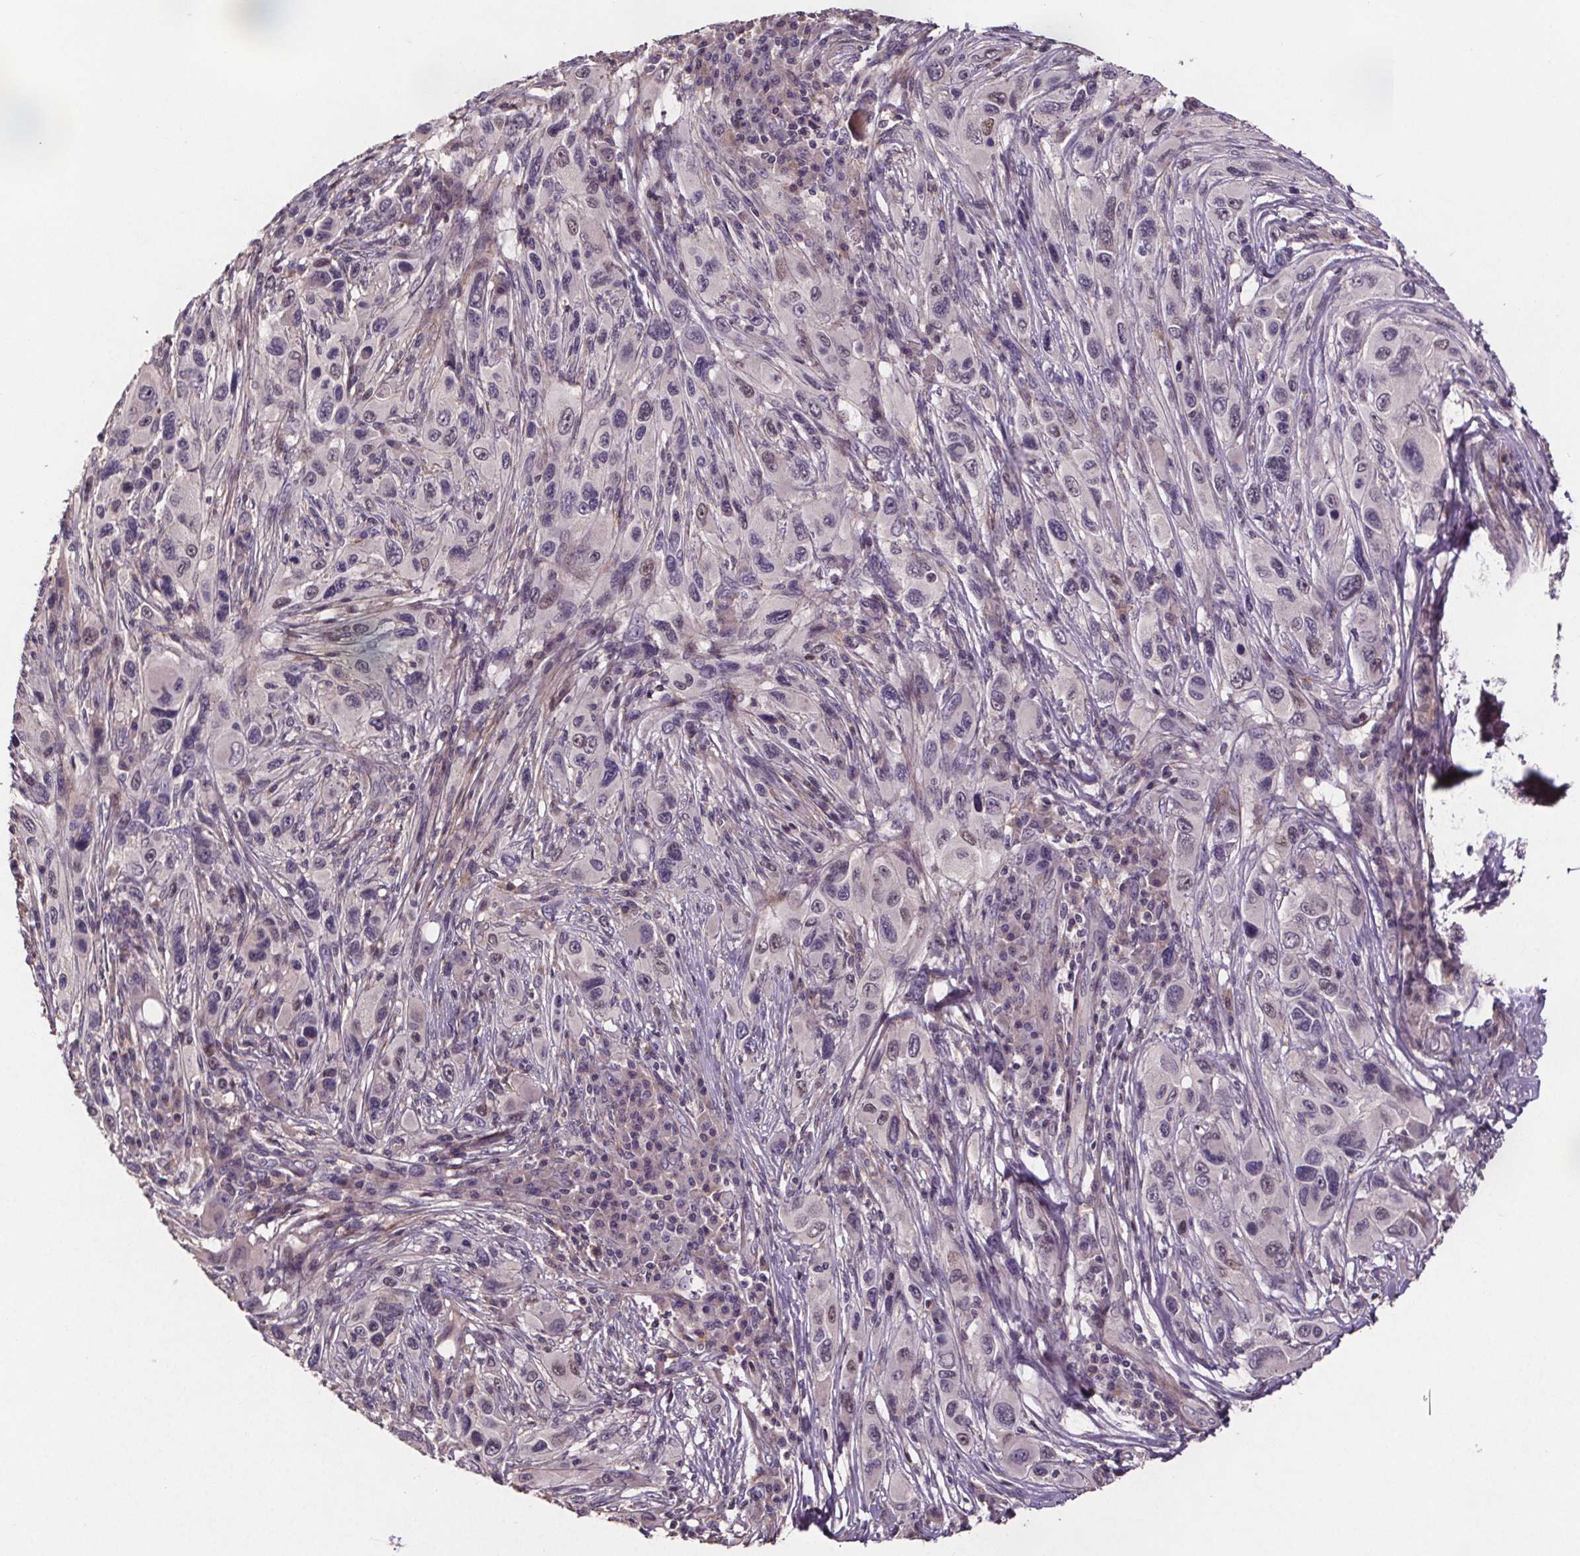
{"staining": {"intensity": "negative", "quantity": "none", "location": "none"}, "tissue": "melanoma", "cell_type": "Tumor cells", "image_type": "cancer", "snomed": [{"axis": "morphology", "description": "Malignant melanoma, NOS"}, {"axis": "topography", "description": "Skin"}], "caption": "The histopathology image displays no staining of tumor cells in malignant melanoma. Nuclei are stained in blue.", "gene": "CLN3", "patient": {"sex": "male", "age": 53}}